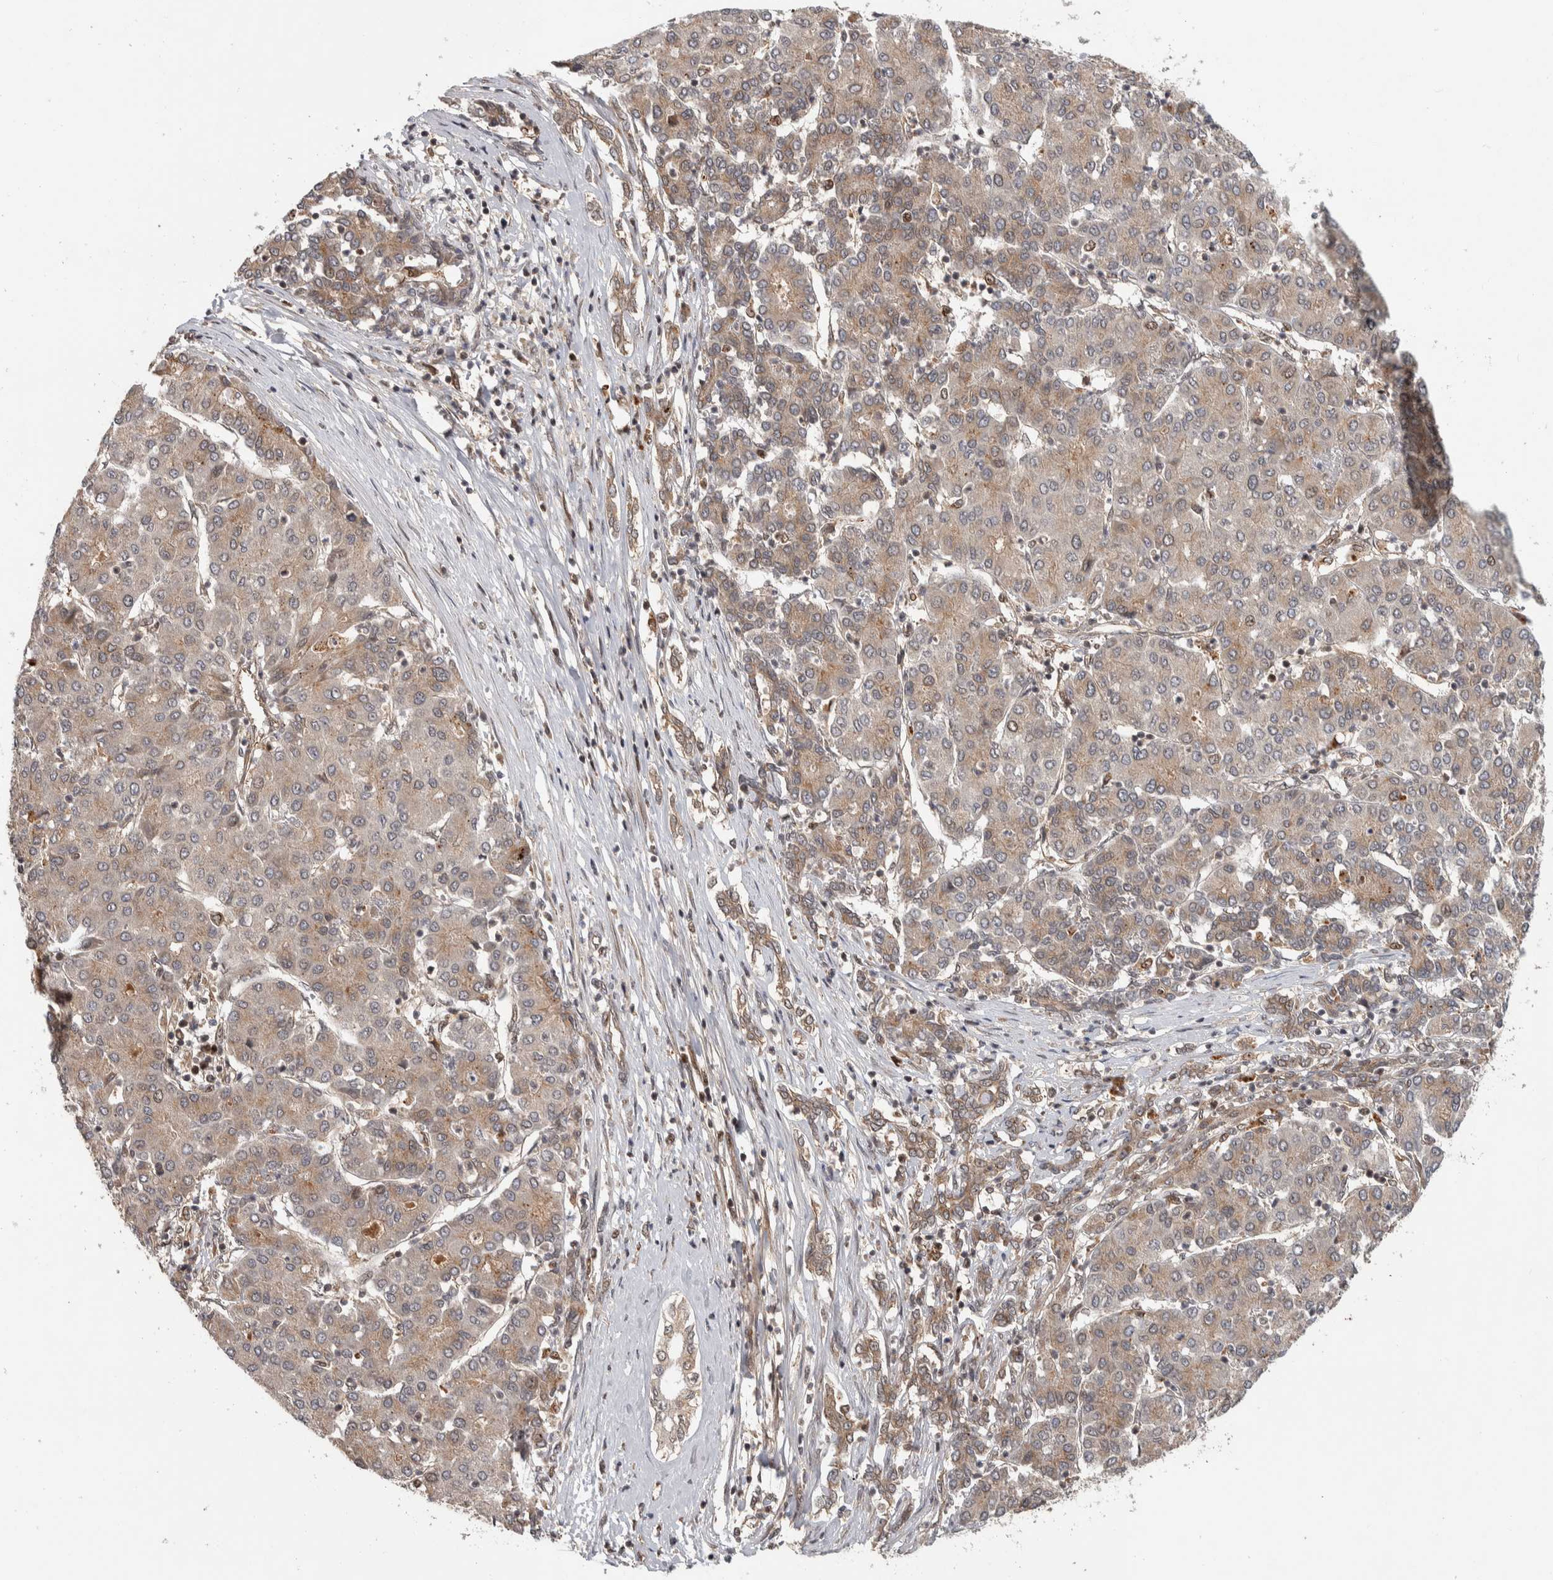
{"staining": {"intensity": "weak", "quantity": "25%-75%", "location": "cytoplasmic/membranous"}, "tissue": "liver cancer", "cell_type": "Tumor cells", "image_type": "cancer", "snomed": [{"axis": "morphology", "description": "Carcinoma, Hepatocellular, NOS"}, {"axis": "topography", "description": "Liver"}], "caption": "Immunohistochemical staining of hepatocellular carcinoma (liver) displays weak cytoplasmic/membranous protein expression in approximately 25%-75% of tumor cells. The protein is stained brown, and the nuclei are stained in blue (DAB IHC with brightfield microscopy, high magnification).", "gene": "RPS6KA4", "patient": {"sex": "male", "age": 65}}